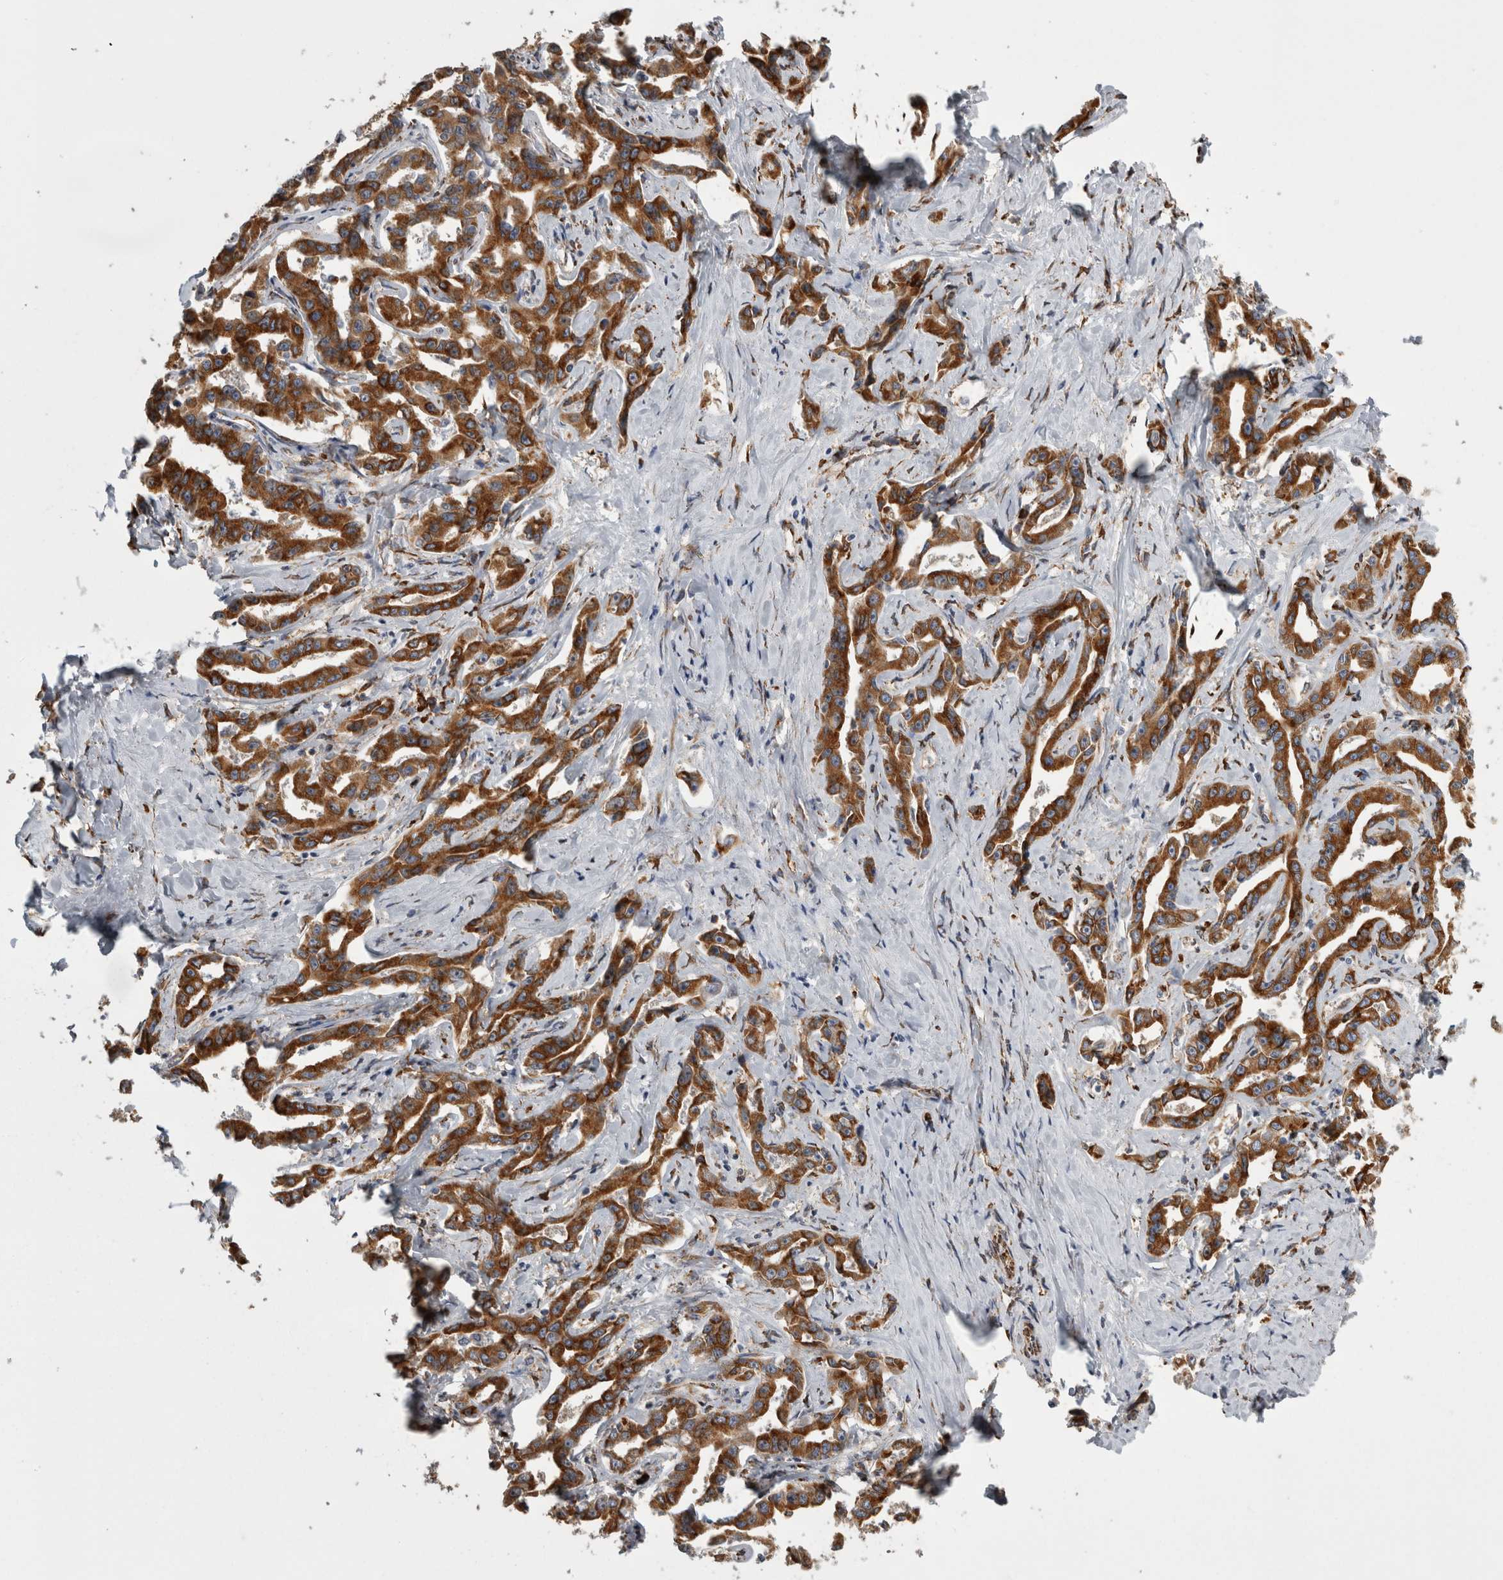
{"staining": {"intensity": "strong", "quantity": ">75%", "location": "cytoplasmic/membranous"}, "tissue": "liver cancer", "cell_type": "Tumor cells", "image_type": "cancer", "snomed": [{"axis": "morphology", "description": "Cholangiocarcinoma"}, {"axis": "topography", "description": "Liver"}], "caption": "Strong cytoplasmic/membranous positivity is identified in approximately >75% of tumor cells in liver cholangiocarcinoma. The protein is shown in brown color, while the nuclei are stained blue.", "gene": "FHIP2B", "patient": {"sex": "male", "age": 59}}